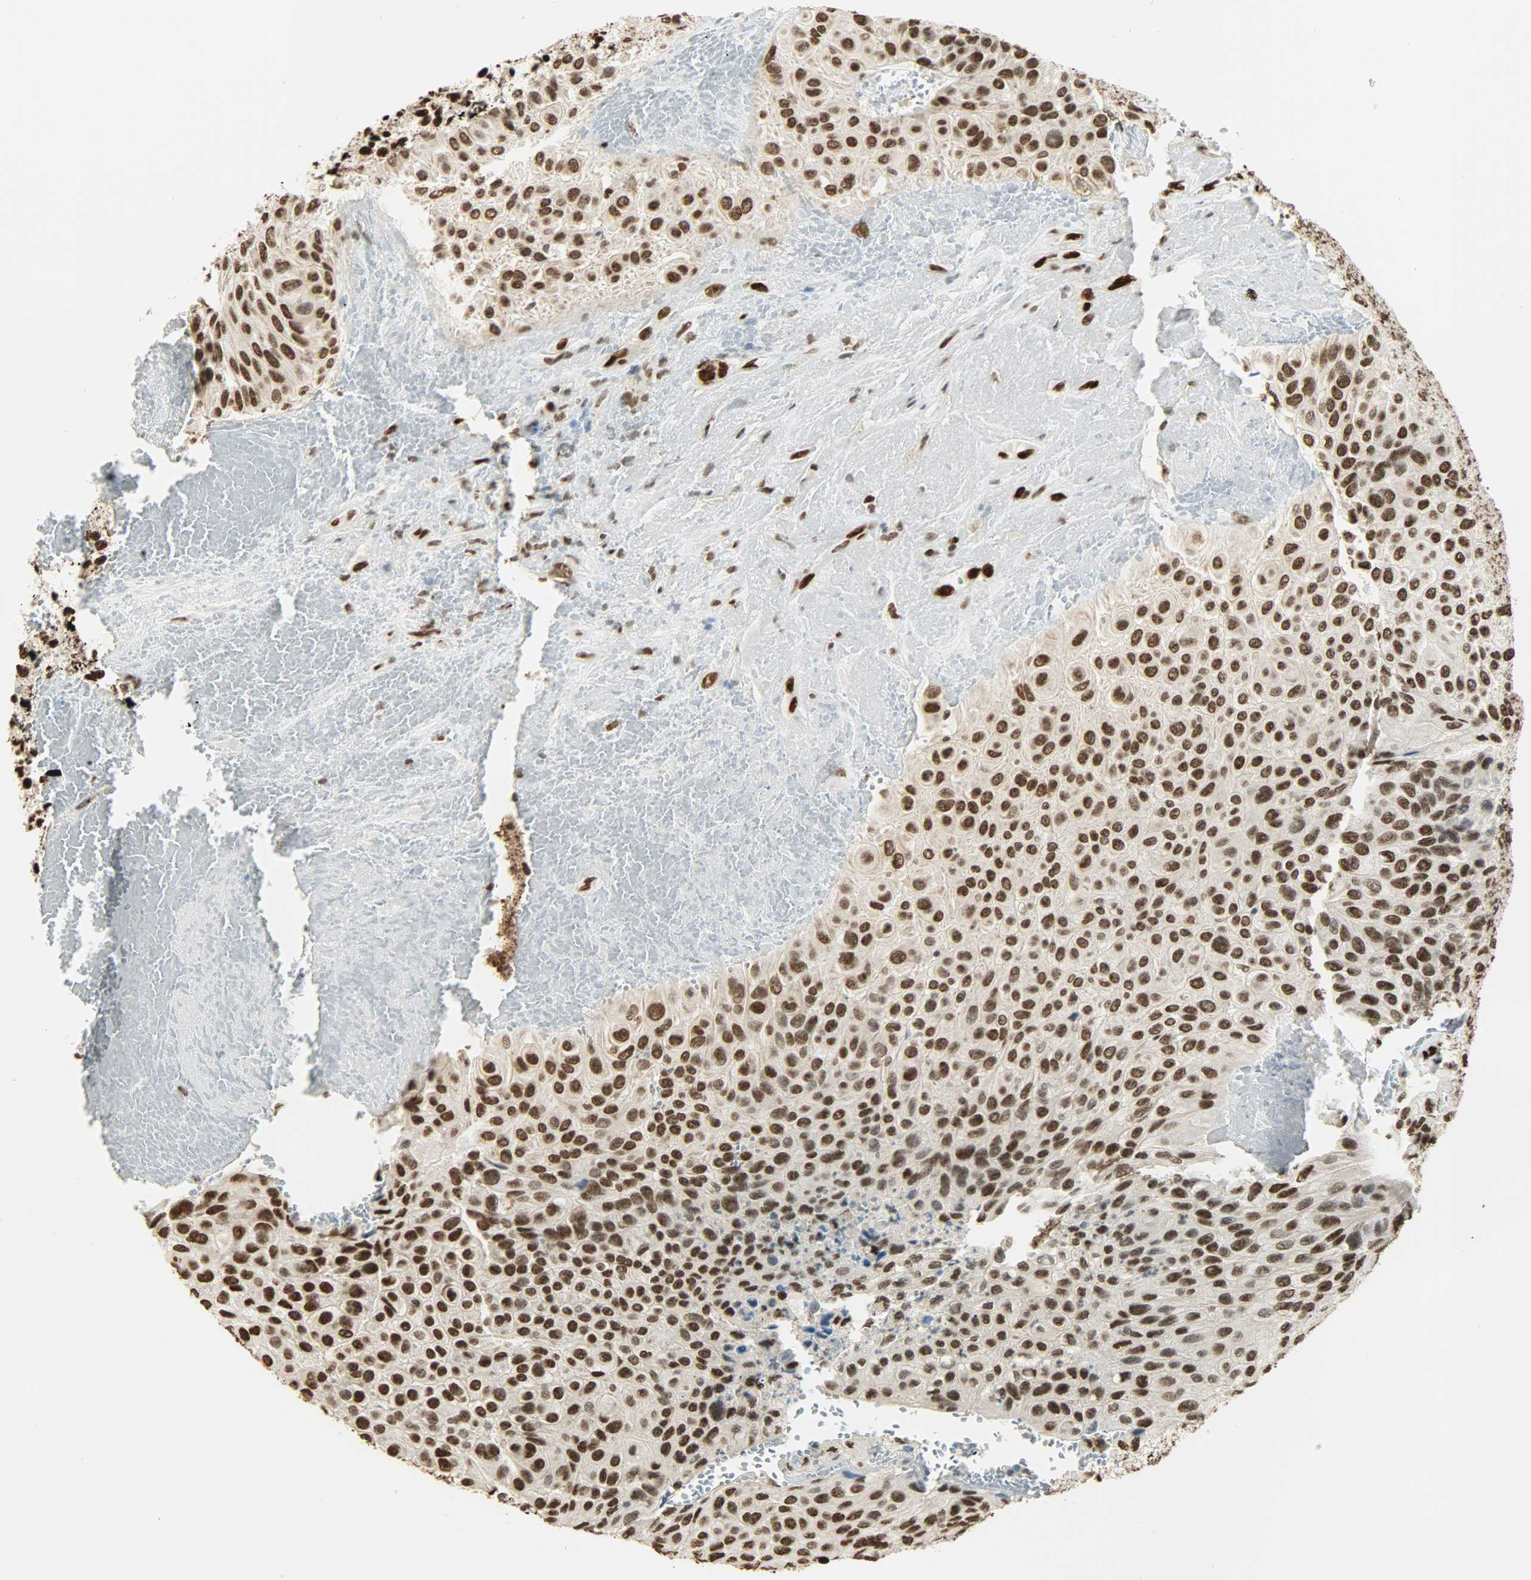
{"staining": {"intensity": "strong", "quantity": ">75%", "location": "nuclear"}, "tissue": "urothelial cancer", "cell_type": "Tumor cells", "image_type": "cancer", "snomed": [{"axis": "morphology", "description": "Urothelial carcinoma, High grade"}, {"axis": "topography", "description": "Urinary bladder"}], "caption": "Immunohistochemical staining of human urothelial carcinoma (high-grade) exhibits high levels of strong nuclear expression in about >75% of tumor cells. Nuclei are stained in blue.", "gene": "MYEF2", "patient": {"sex": "male", "age": 66}}